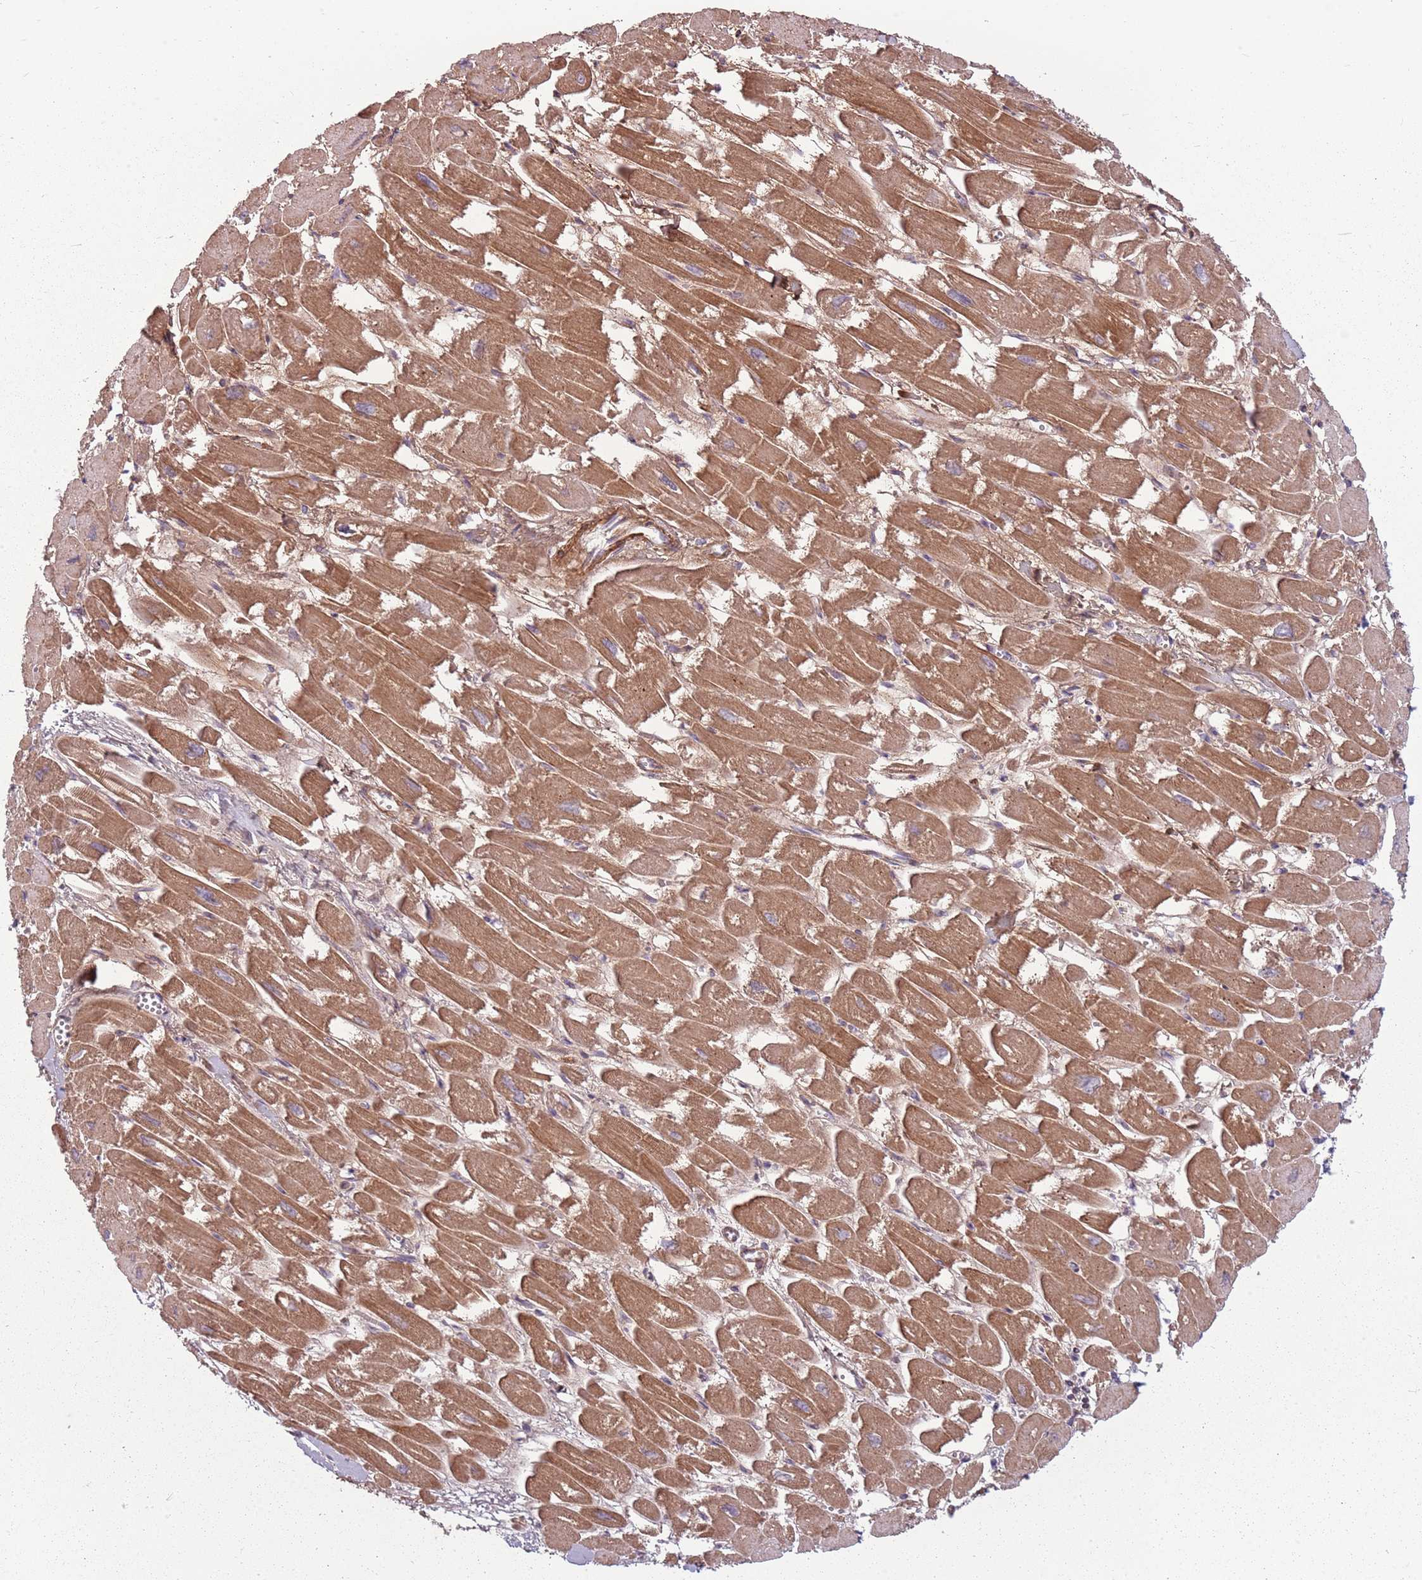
{"staining": {"intensity": "moderate", "quantity": ">75%", "location": "cytoplasmic/membranous"}, "tissue": "heart muscle", "cell_type": "Cardiomyocytes", "image_type": "normal", "snomed": [{"axis": "morphology", "description": "Normal tissue, NOS"}, {"axis": "topography", "description": "Heart"}], "caption": "A brown stain labels moderate cytoplasmic/membranous expression of a protein in cardiomyocytes of normal human heart muscle.", "gene": "RPL21", "patient": {"sex": "male", "age": 54}}